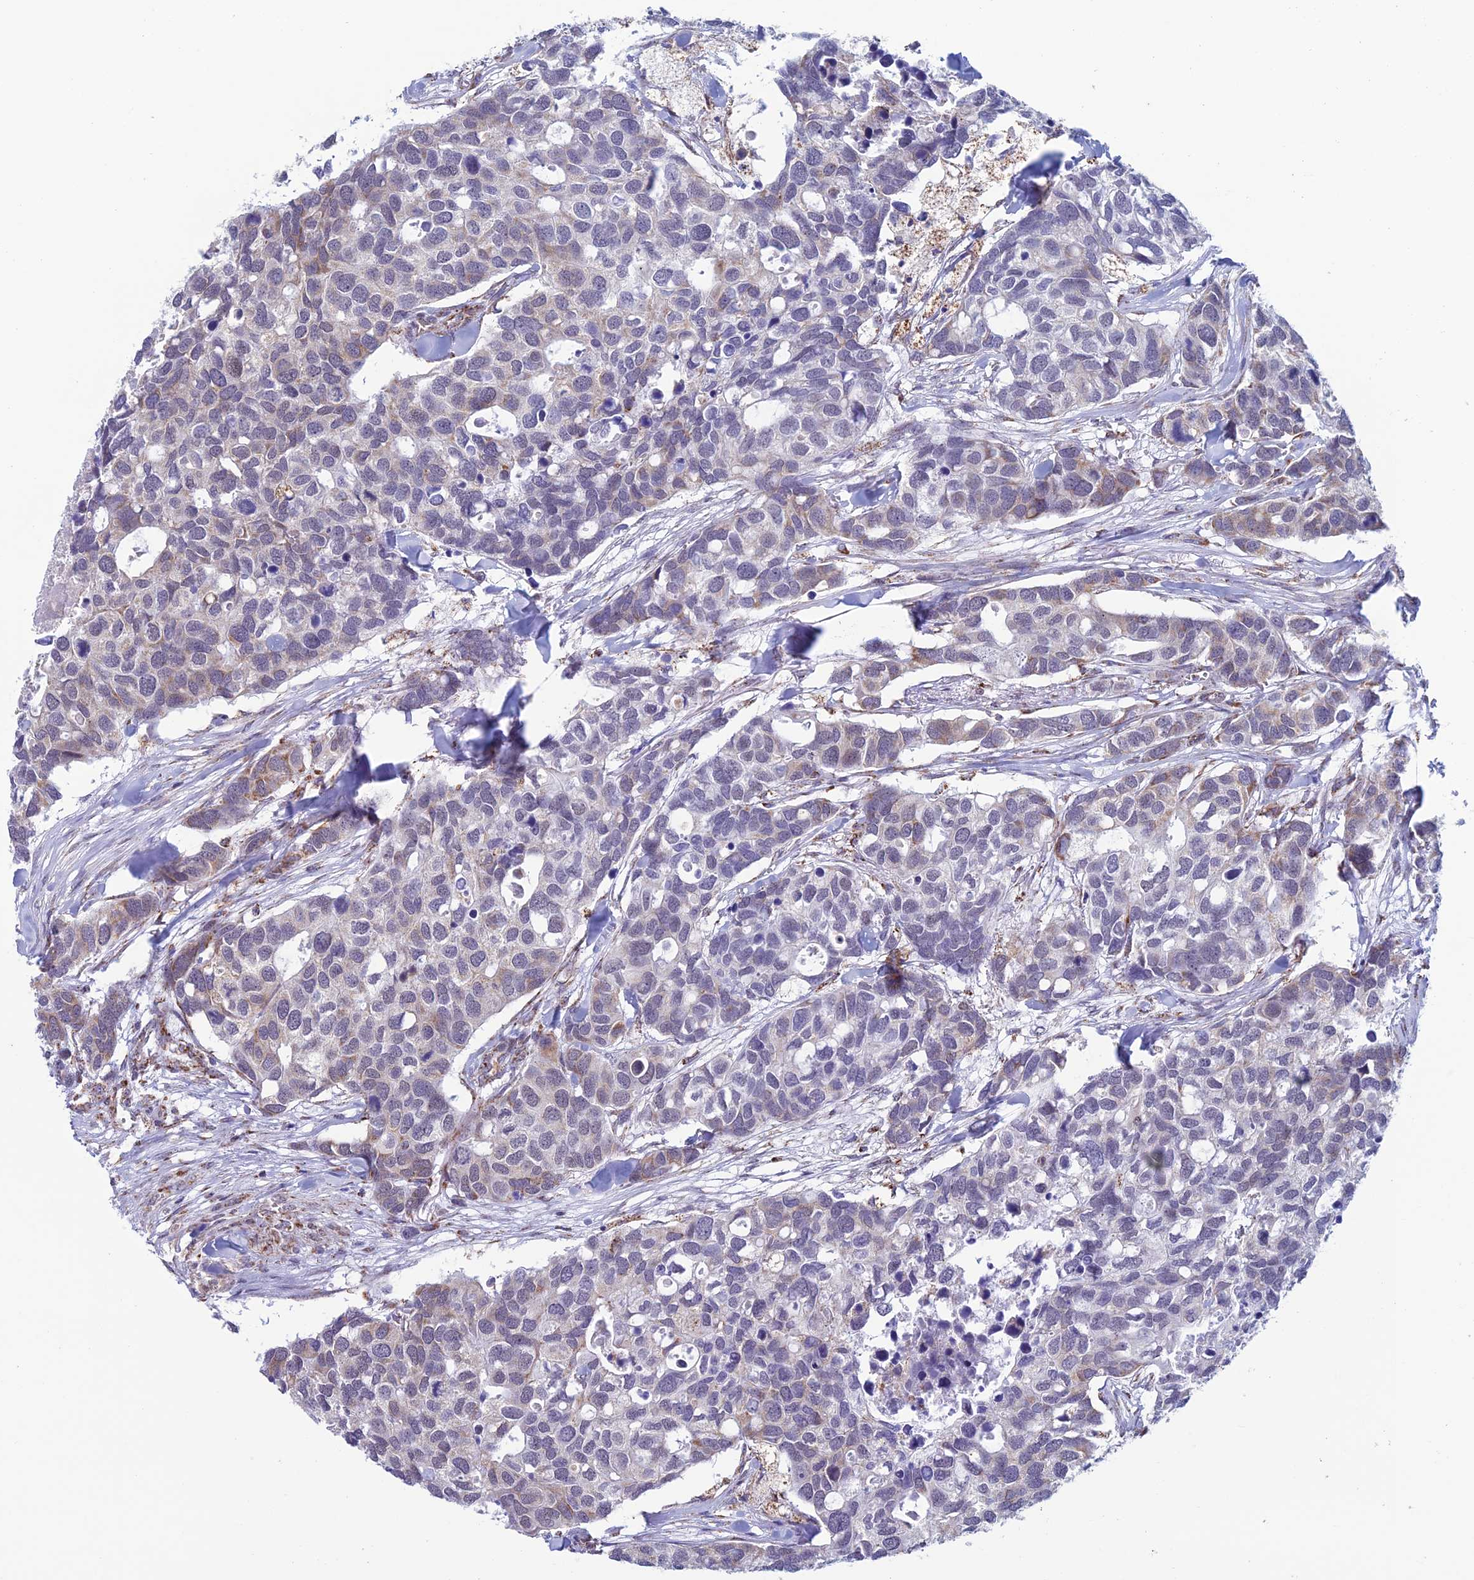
{"staining": {"intensity": "weak", "quantity": "25%-75%", "location": "cytoplasmic/membranous"}, "tissue": "breast cancer", "cell_type": "Tumor cells", "image_type": "cancer", "snomed": [{"axis": "morphology", "description": "Duct carcinoma"}, {"axis": "topography", "description": "Breast"}], "caption": "Invasive ductal carcinoma (breast) stained for a protein (brown) demonstrates weak cytoplasmic/membranous positive staining in approximately 25%-75% of tumor cells.", "gene": "ZNG1B", "patient": {"sex": "female", "age": 83}}